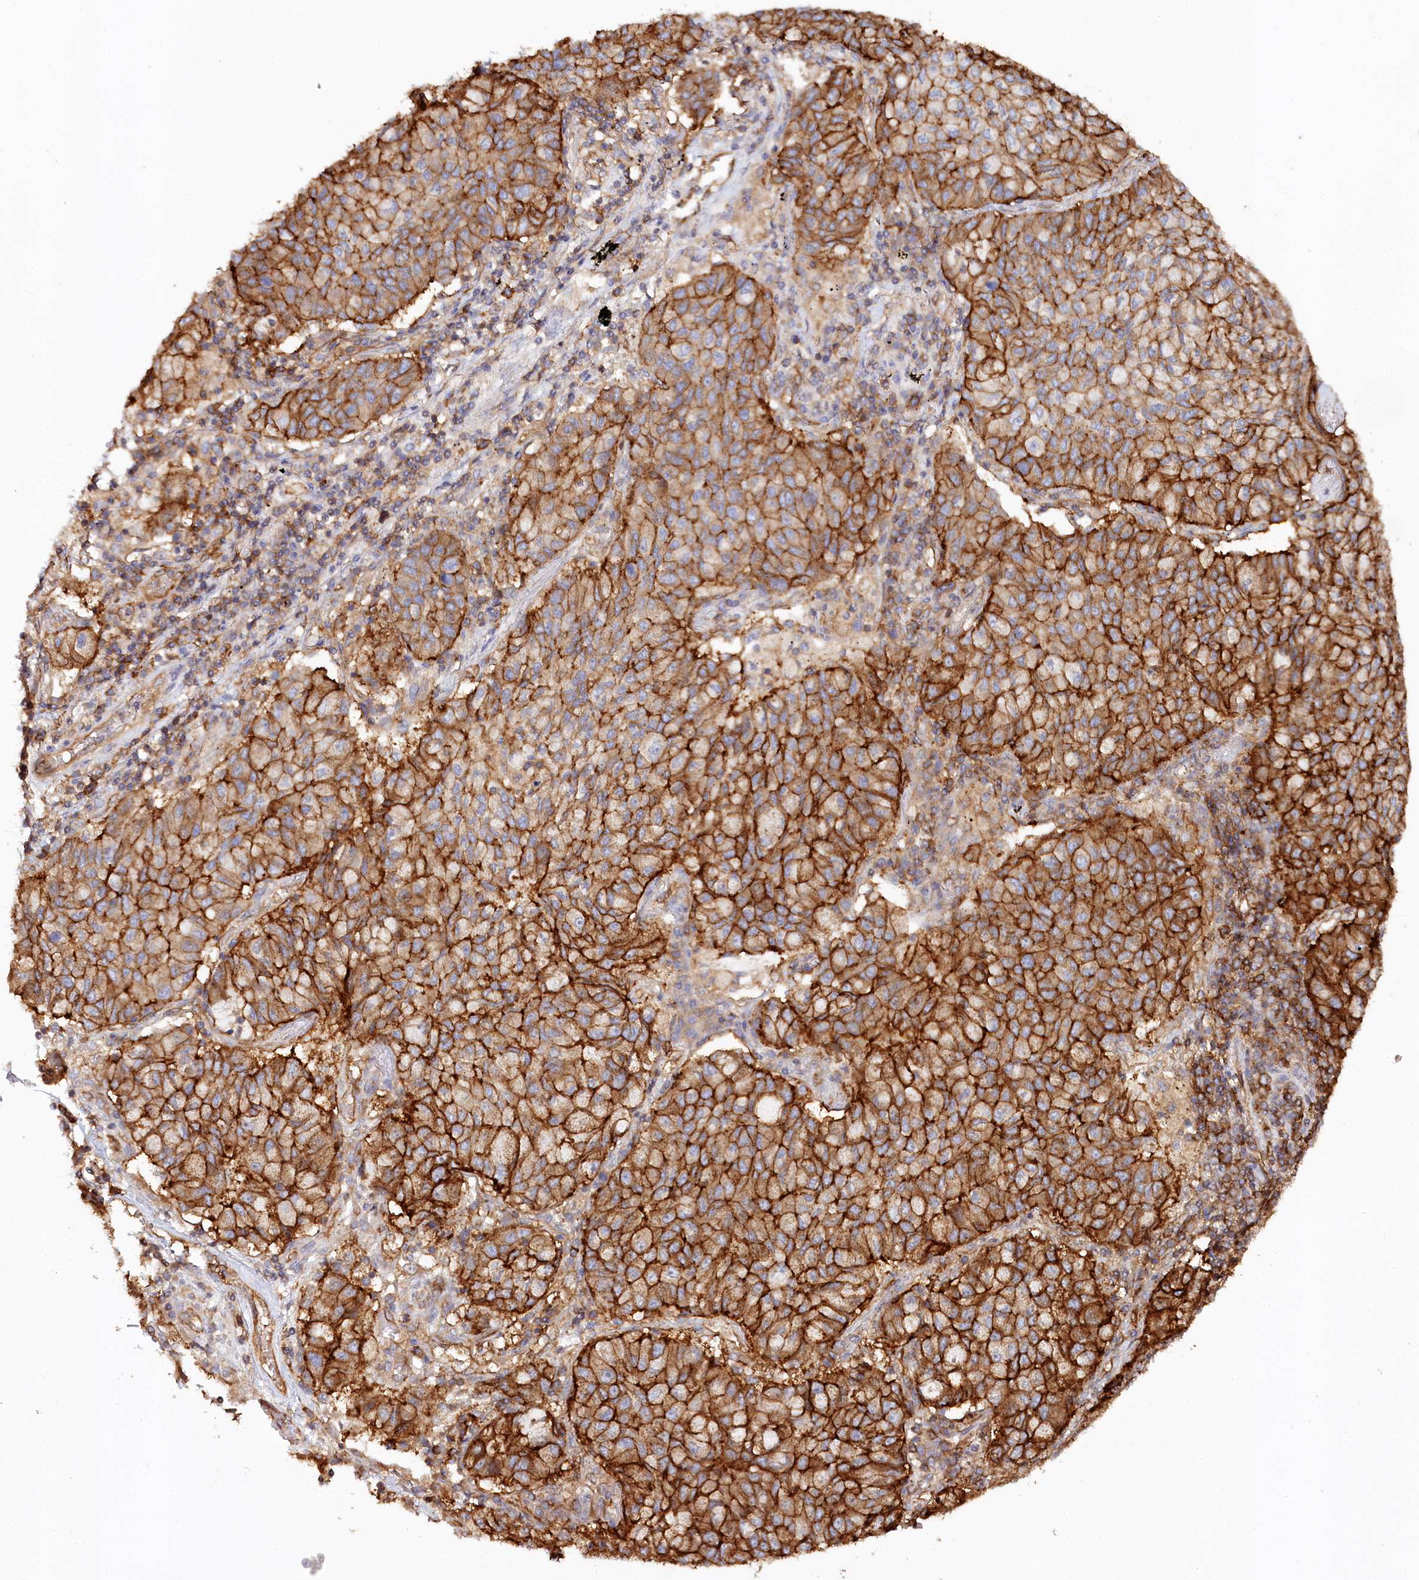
{"staining": {"intensity": "strong", "quantity": ">75%", "location": "cytoplasmic/membranous"}, "tissue": "lung cancer", "cell_type": "Tumor cells", "image_type": "cancer", "snomed": [{"axis": "morphology", "description": "Squamous cell carcinoma, NOS"}, {"axis": "topography", "description": "Lung"}], "caption": "High-magnification brightfield microscopy of lung cancer (squamous cell carcinoma) stained with DAB (3,3'-diaminobenzidine) (brown) and counterstained with hematoxylin (blue). tumor cells exhibit strong cytoplasmic/membranous staining is identified in about>75% of cells. The staining is performed using DAB (3,3'-diaminobenzidine) brown chromogen to label protein expression. The nuclei are counter-stained blue using hematoxylin.", "gene": "RBP5", "patient": {"sex": "male", "age": 74}}